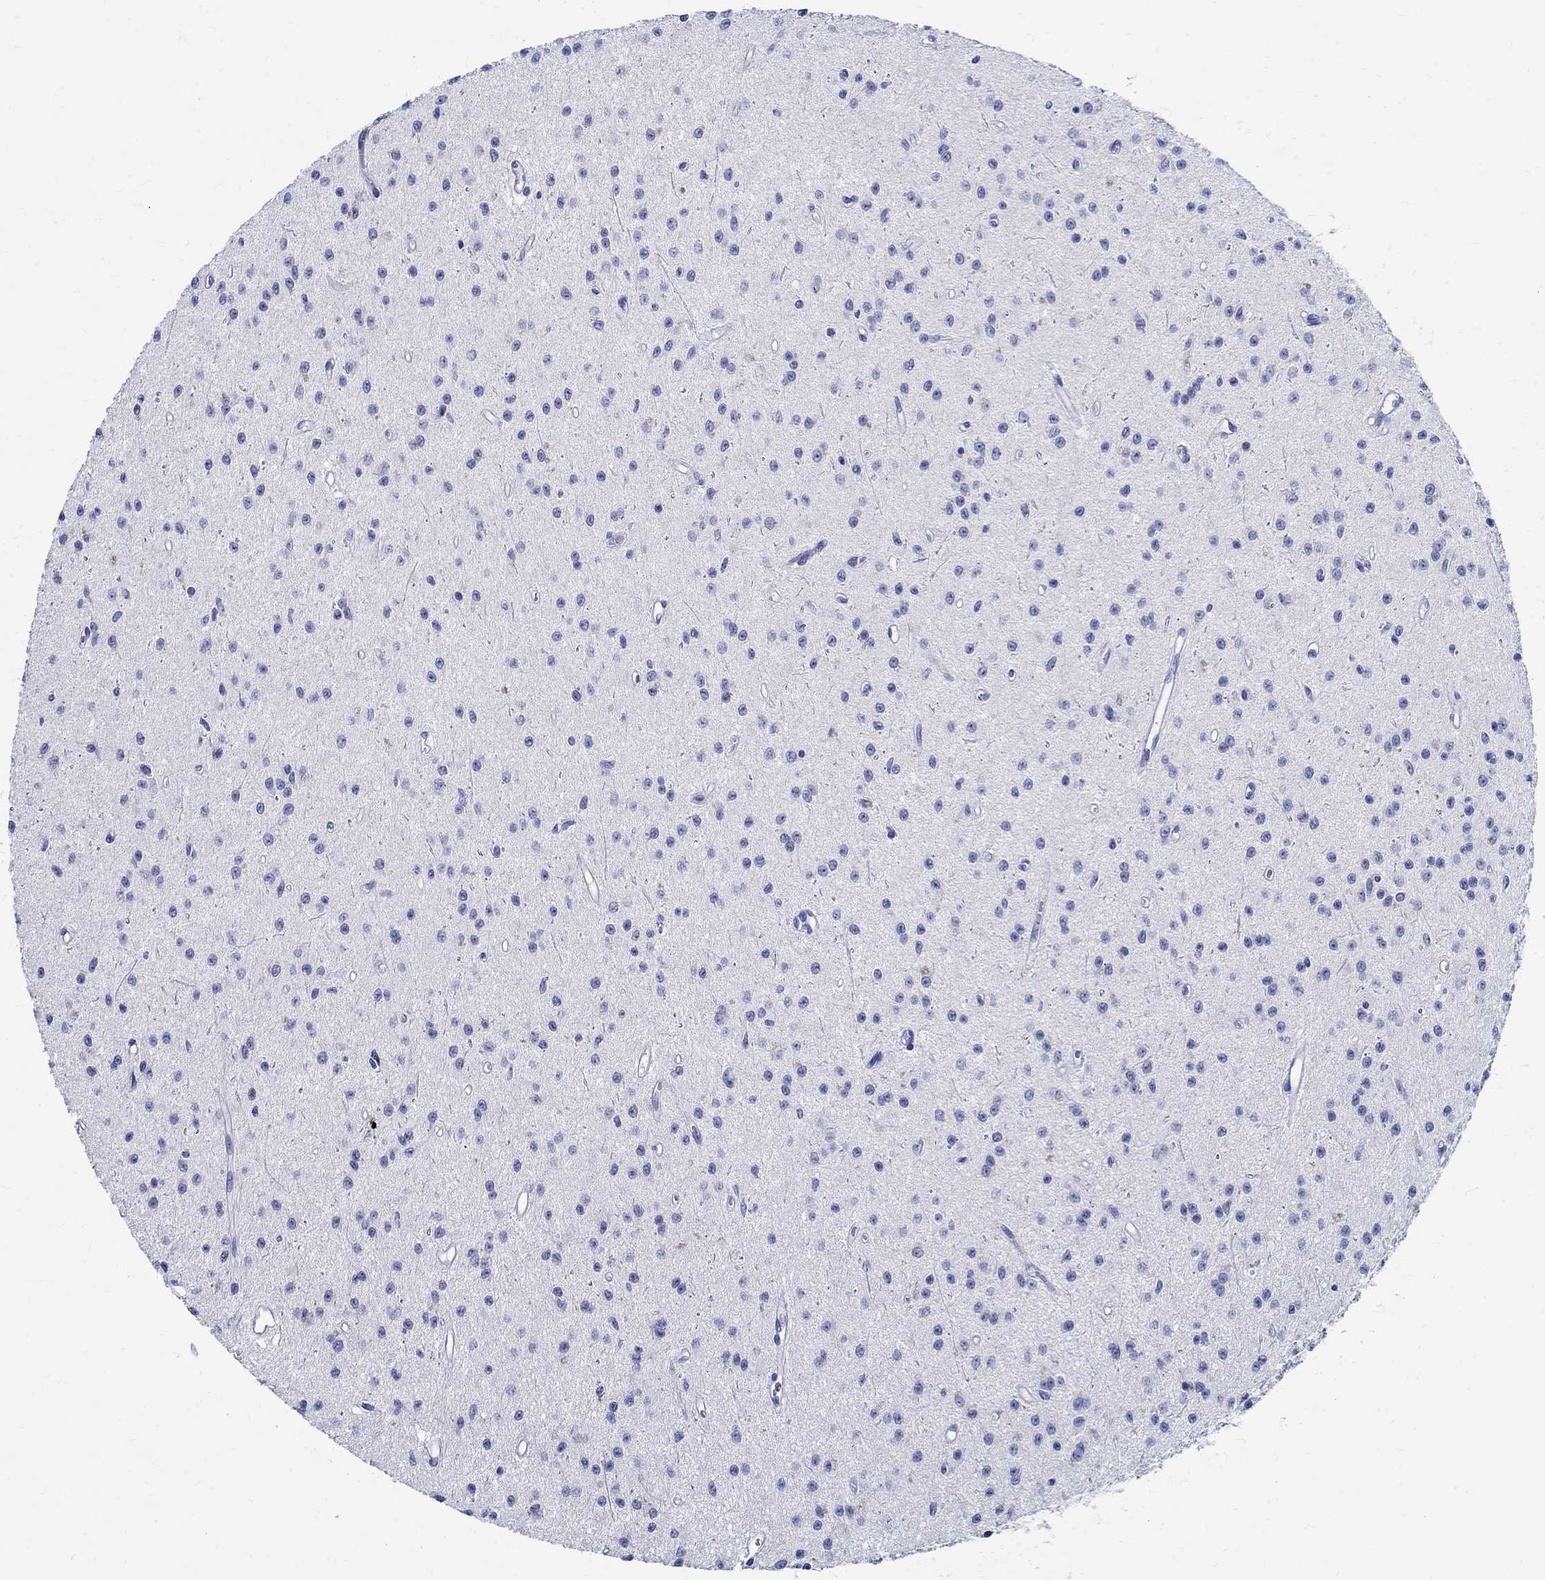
{"staining": {"intensity": "negative", "quantity": "none", "location": "none"}, "tissue": "glioma", "cell_type": "Tumor cells", "image_type": "cancer", "snomed": [{"axis": "morphology", "description": "Glioma, malignant, Low grade"}, {"axis": "topography", "description": "Brain"}], "caption": "High power microscopy histopathology image of an immunohistochemistry photomicrograph of malignant glioma (low-grade), revealing no significant positivity in tumor cells.", "gene": "BSPRY", "patient": {"sex": "female", "age": 45}}